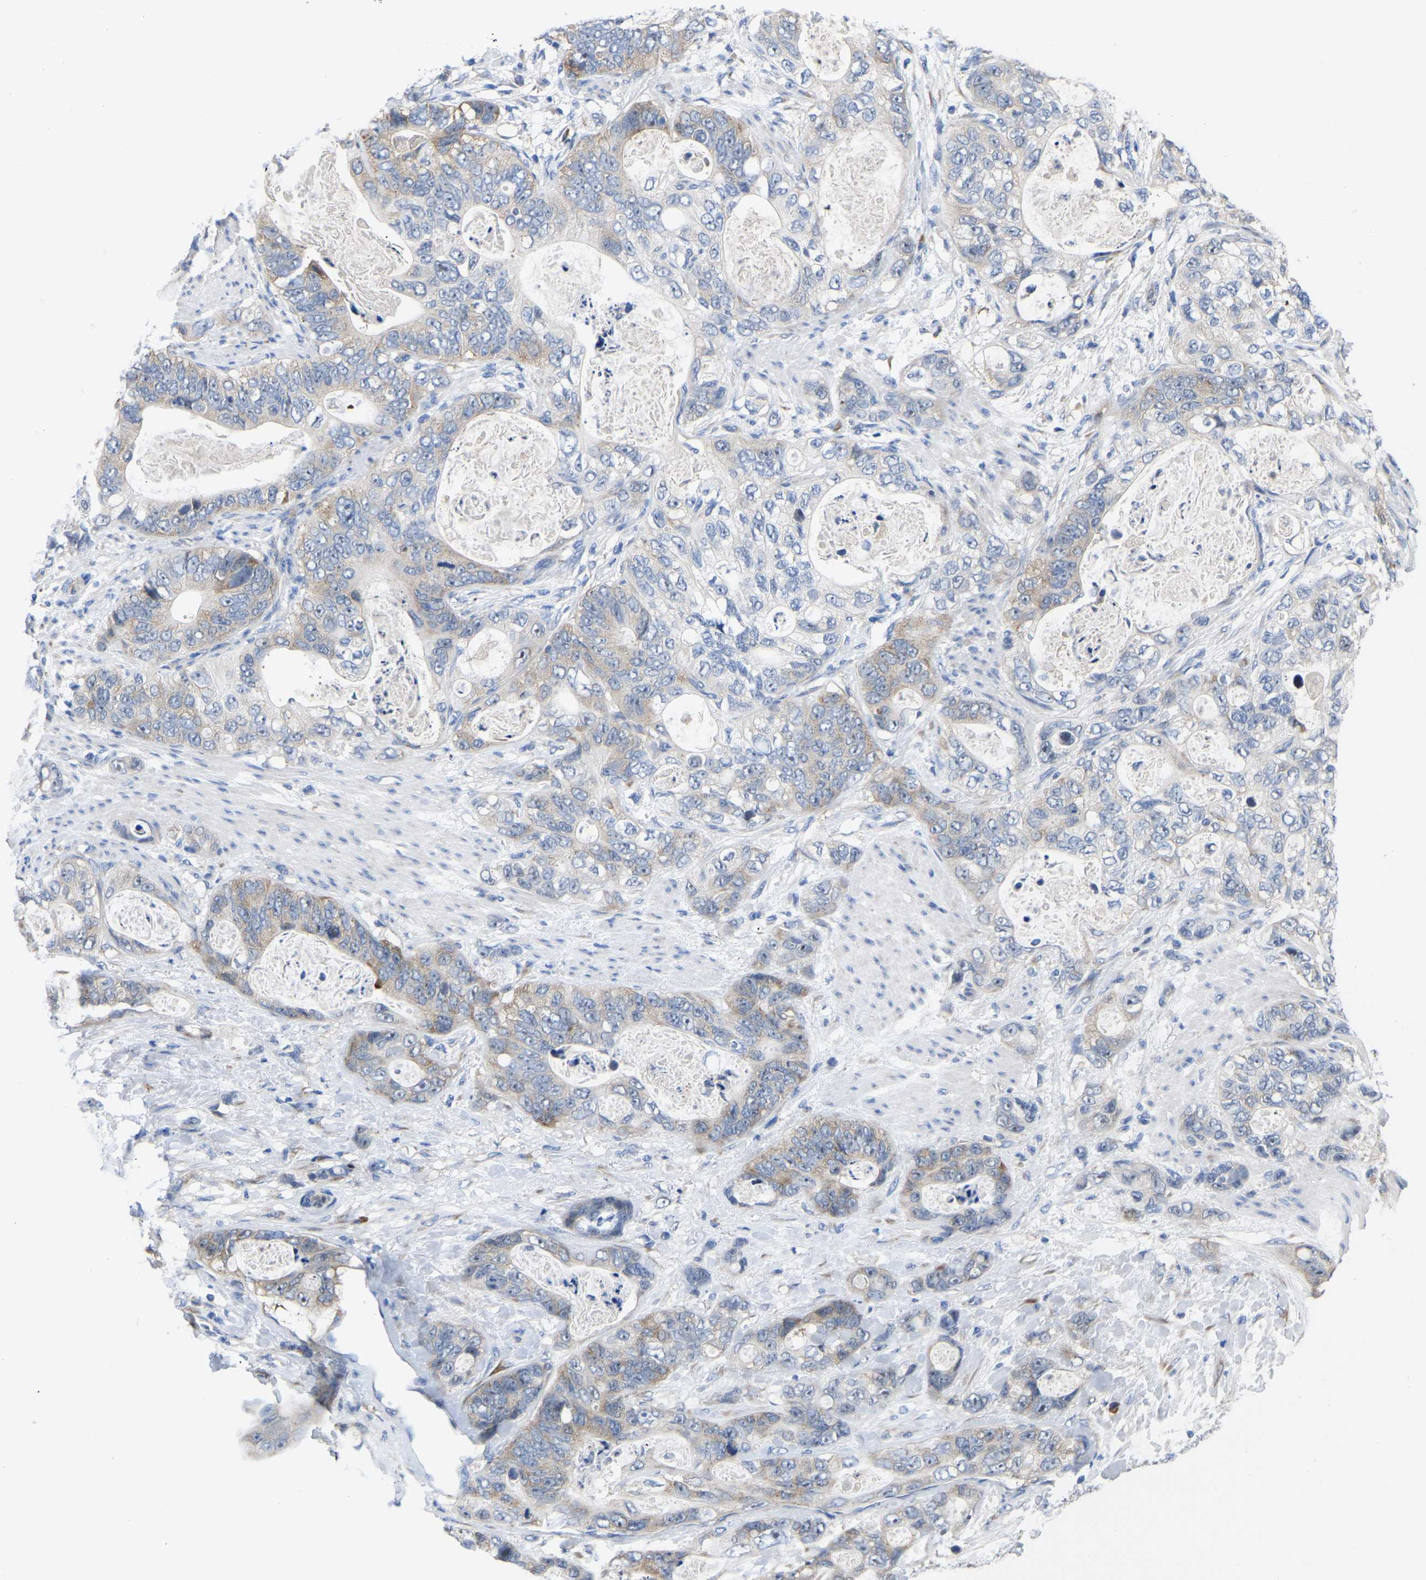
{"staining": {"intensity": "weak", "quantity": "25%-75%", "location": "cytoplasmic/membranous"}, "tissue": "stomach cancer", "cell_type": "Tumor cells", "image_type": "cancer", "snomed": [{"axis": "morphology", "description": "Normal tissue, NOS"}, {"axis": "morphology", "description": "Adenocarcinoma, NOS"}, {"axis": "topography", "description": "Stomach"}], "caption": "Brown immunohistochemical staining in stomach adenocarcinoma exhibits weak cytoplasmic/membranous expression in approximately 25%-75% of tumor cells.", "gene": "ABCA10", "patient": {"sex": "female", "age": 89}}